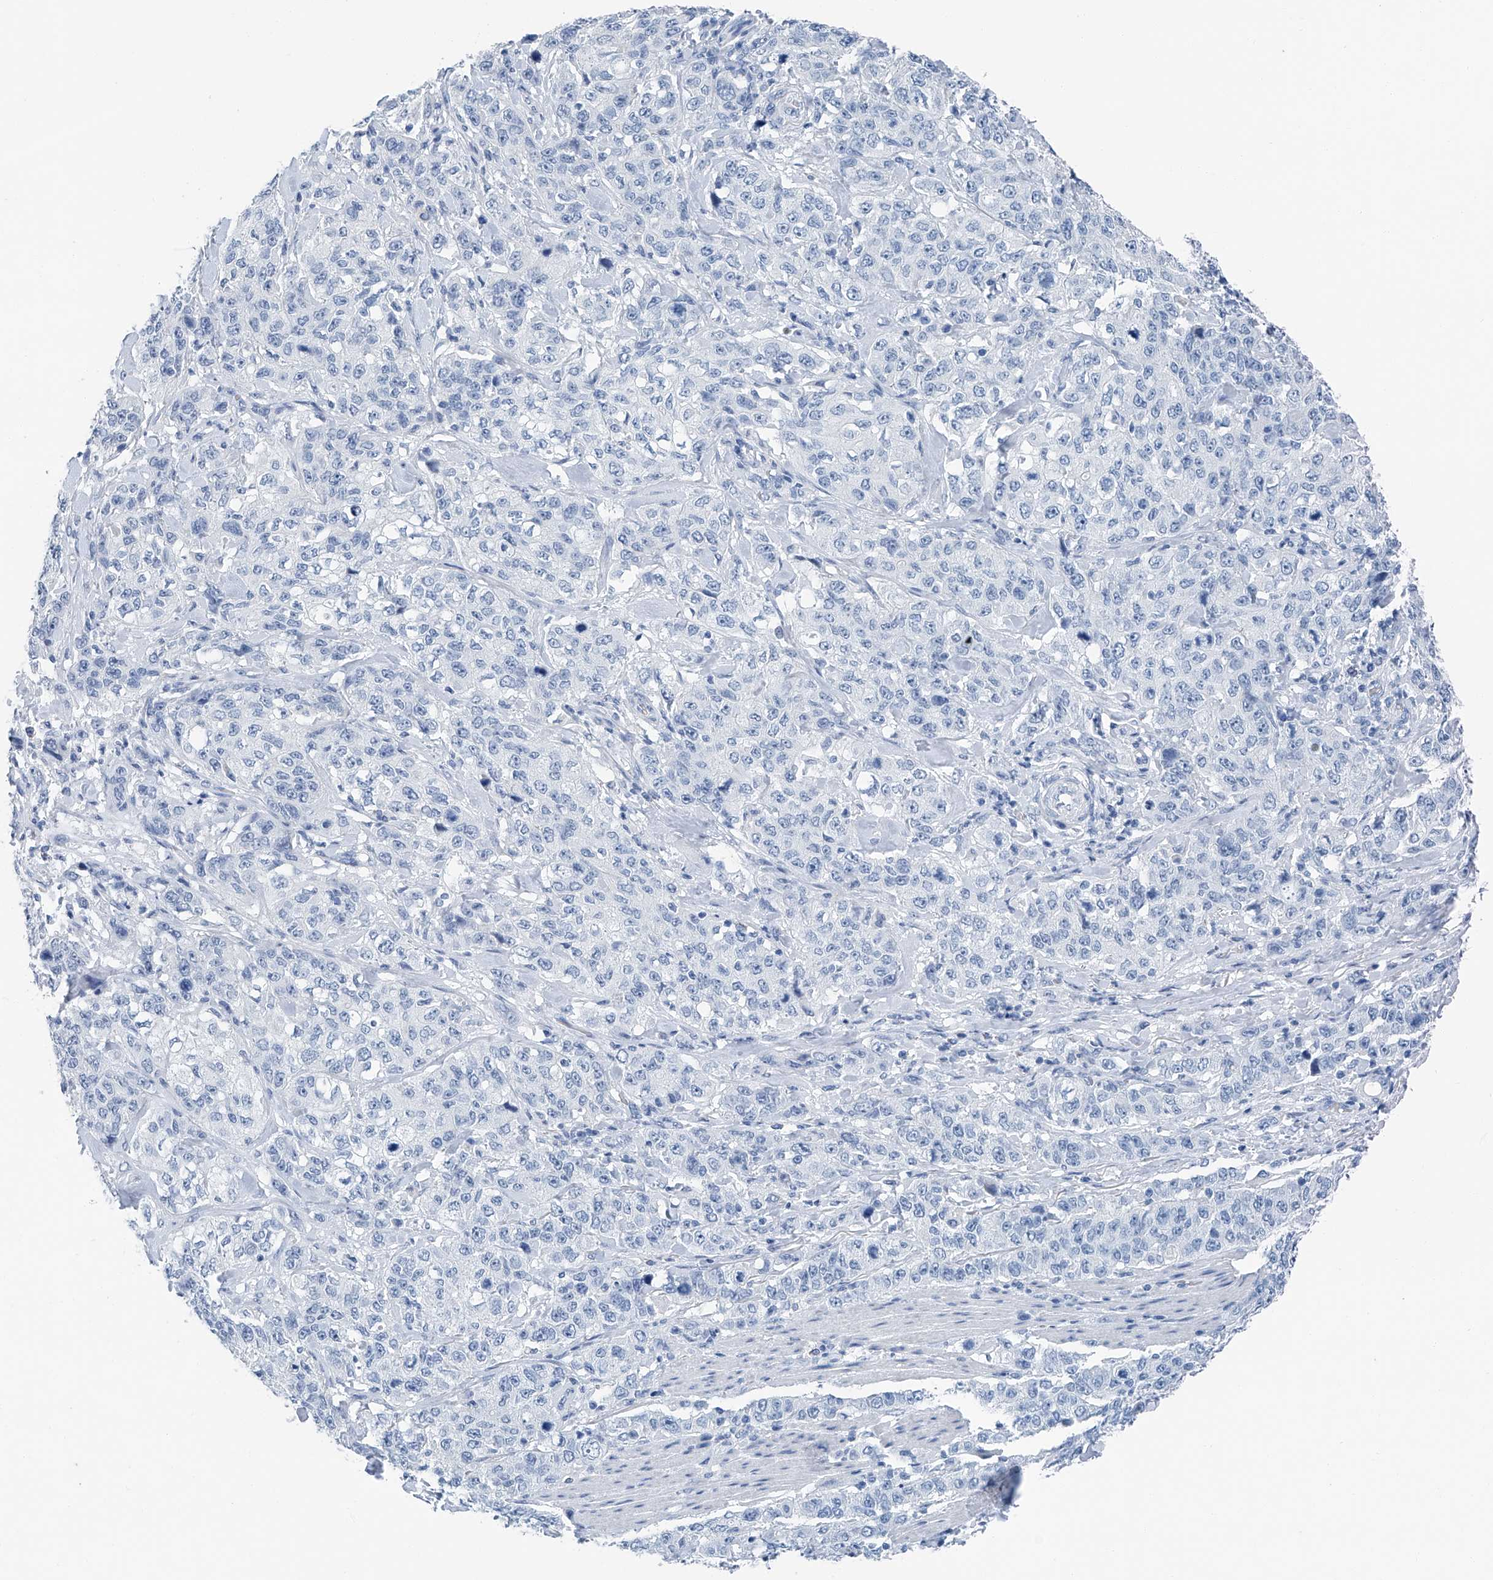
{"staining": {"intensity": "negative", "quantity": "none", "location": "none"}, "tissue": "stomach cancer", "cell_type": "Tumor cells", "image_type": "cancer", "snomed": [{"axis": "morphology", "description": "Adenocarcinoma, NOS"}, {"axis": "topography", "description": "Stomach"}], "caption": "Immunohistochemical staining of human stomach cancer (adenocarcinoma) reveals no significant expression in tumor cells.", "gene": "CYP2A7", "patient": {"sex": "male", "age": 48}}